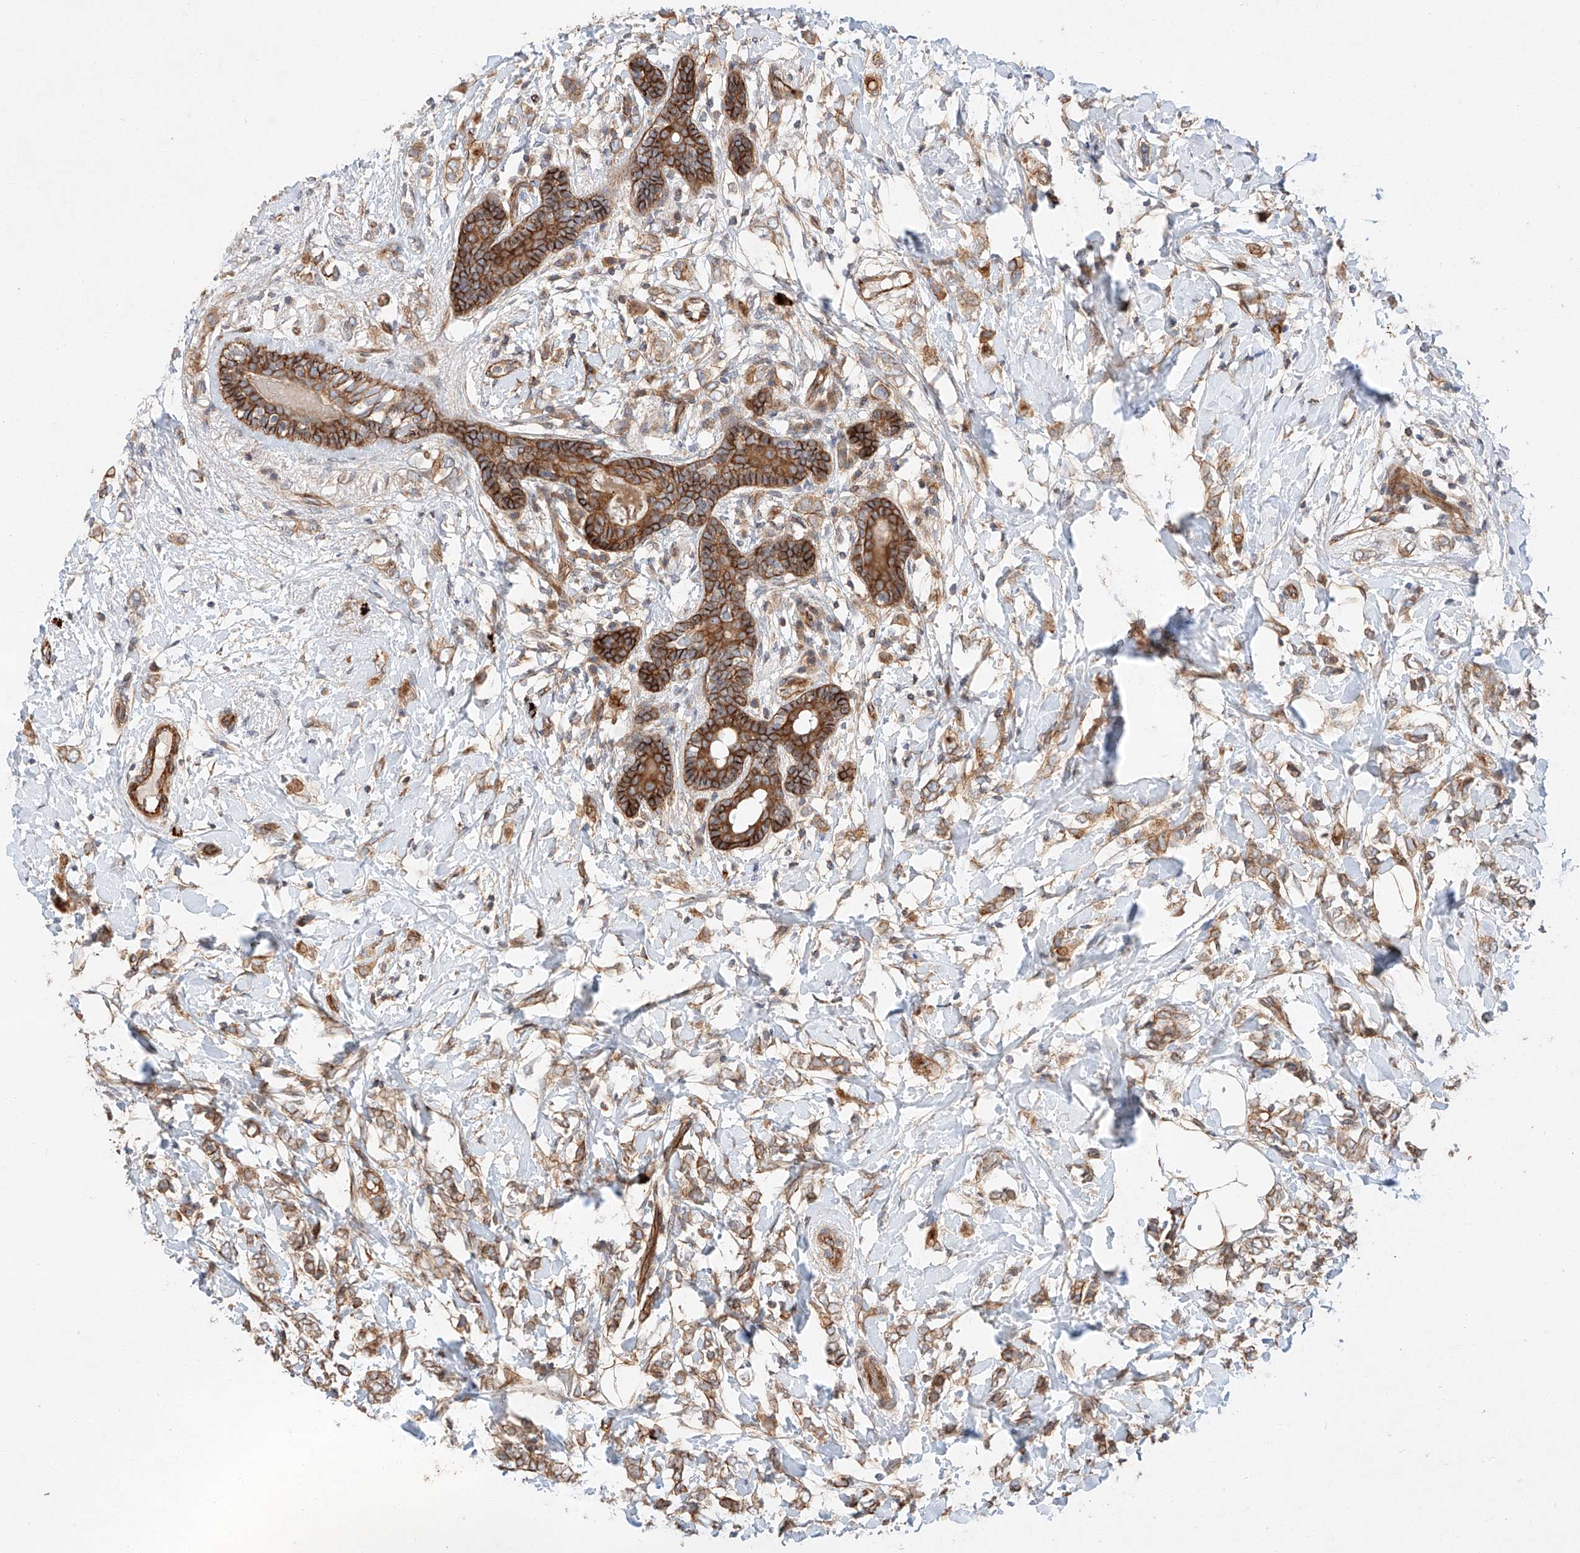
{"staining": {"intensity": "moderate", "quantity": ">75%", "location": "cytoplasmic/membranous"}, "tissue": "breast cancer", "cell_type": "Tumor cells", "image_type": "cancer", "snomed": [{"axis": "morphology", "description": "Normal tissue, NOS"}, {"axis": "morphology", "description": "Lobular carcinoma"}, {"axis": "topography", "description": "Breast"}], "caption": "Moderate cytoplasmic/membranous staining for a protein is identified in approximately >75% of tumor cells of breast cancer using IHC.", "gene": "MINDY4", "patient": {"sex": "female", "age": 47}}